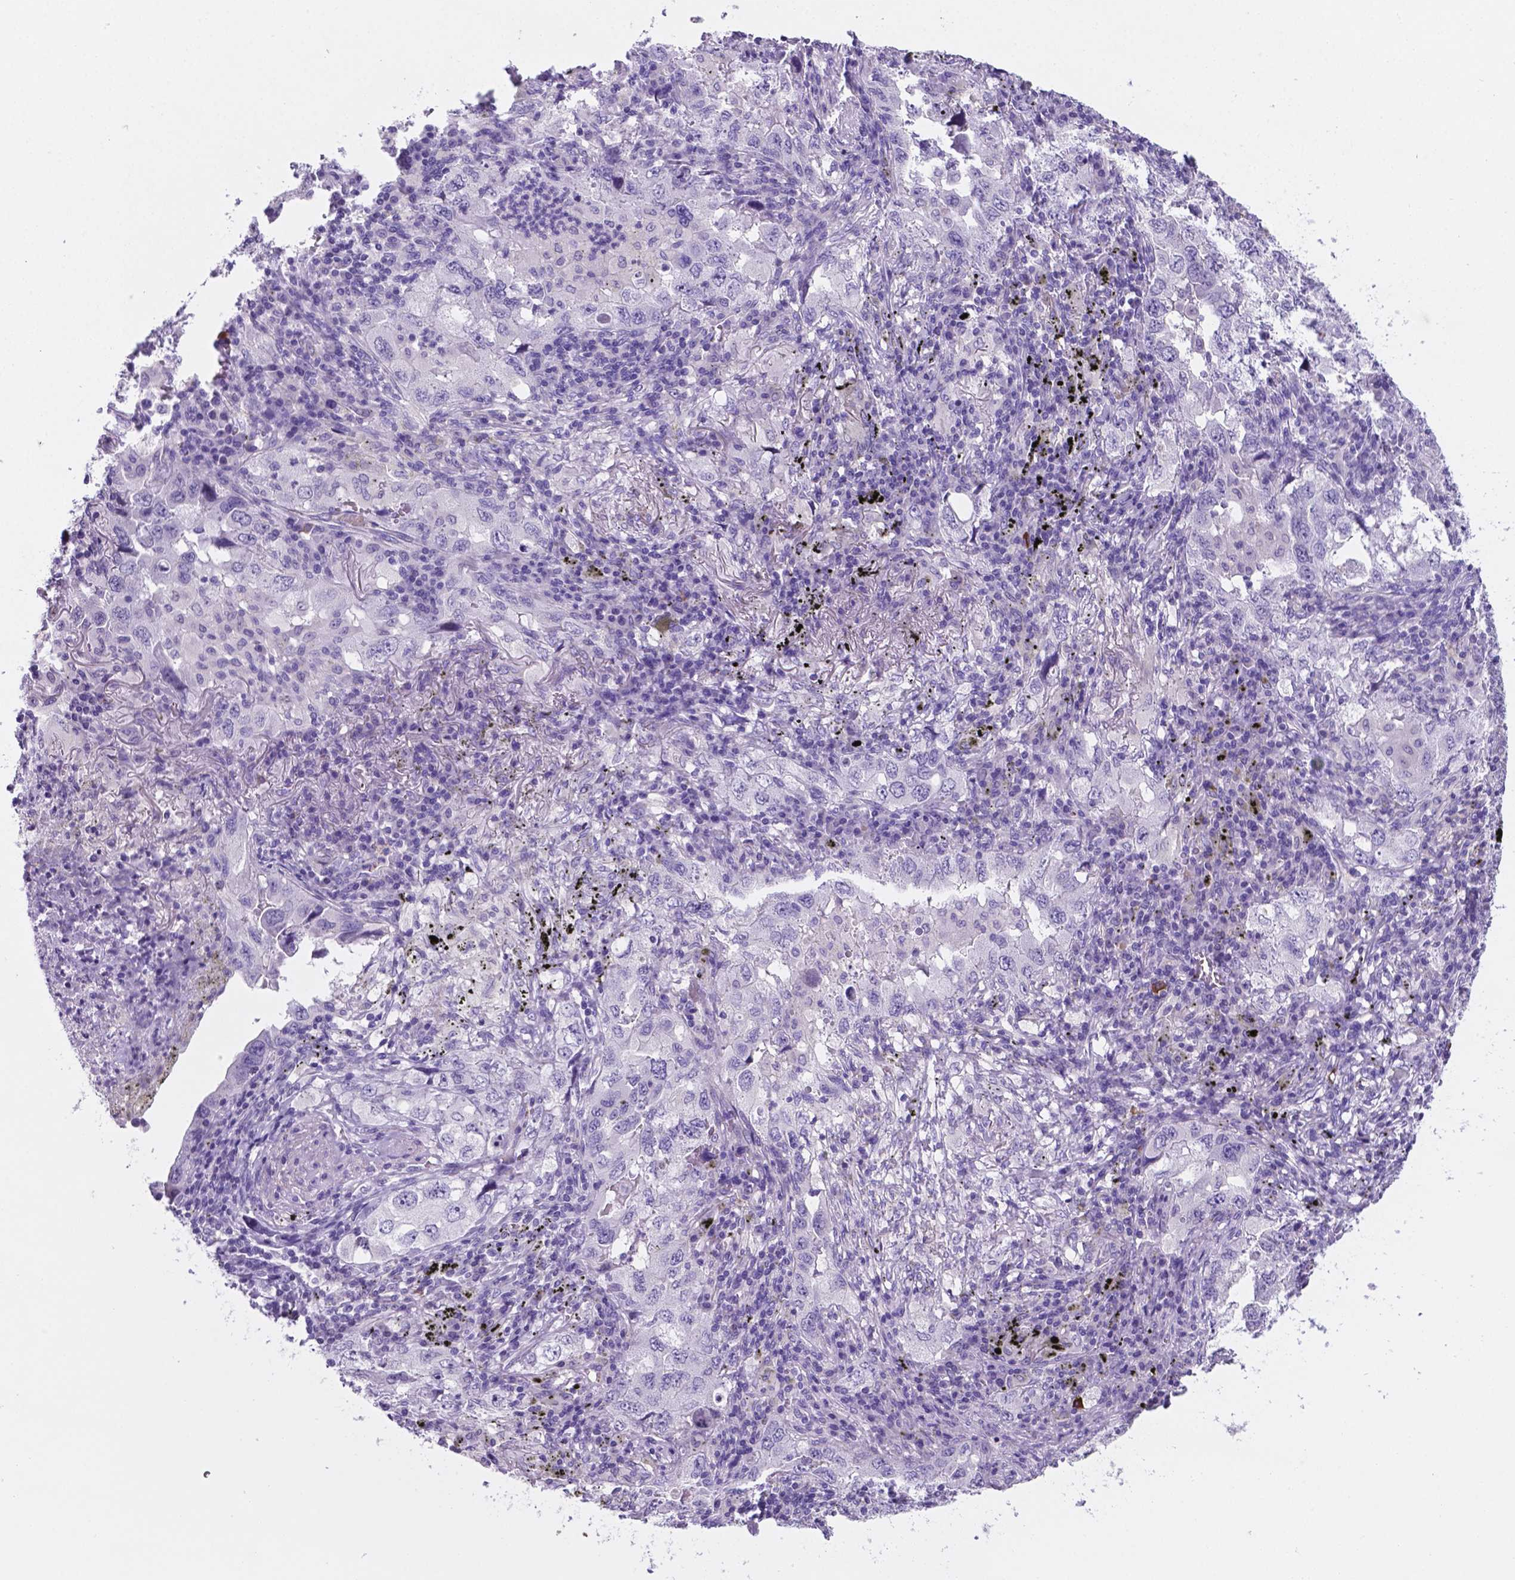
{"staining": {"intensity": "negative", "quantity": "none", "location": "none"}, "tissue": "lung cancer", "cell_type": "Tumor cells", "image_type": "cancer", "snomed": [{"axis": "morphology", "description": "Adenocarcinoma, NOS"}, {"axis": "topography", "description": "Lung"}], "caption": "There is no significant expression in tumor cells of adenocarcinoma (lung). (Brightfield microscopy of DAB (3,3'-diaminobenzidine) immunohistochemistry (IHC) at high magnification).", "gene": "EBLN2", "patient": {"sex": "female", "age": 57}}